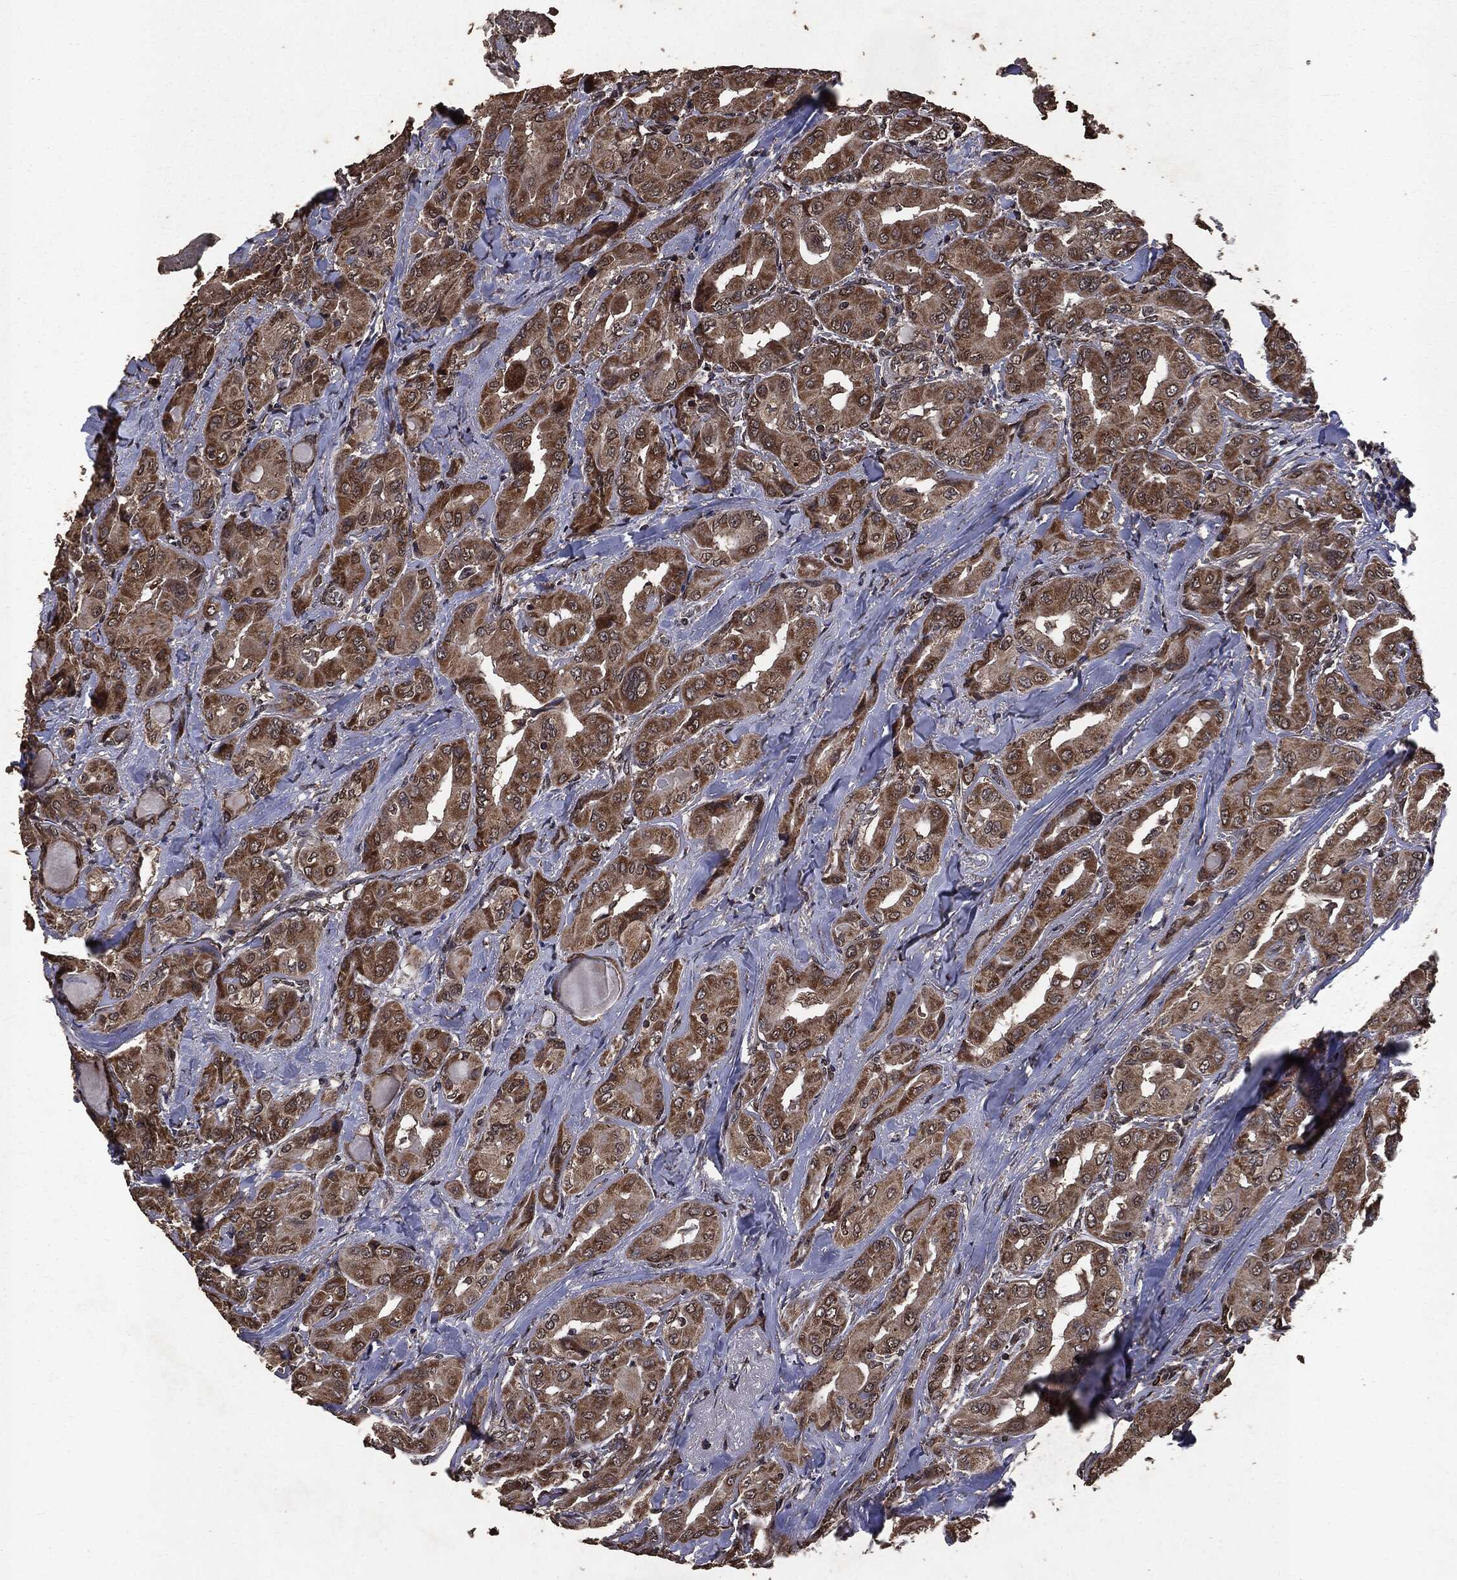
{"staining": {"intensity": "strong", "quantity": ">75%", "location": "cytoplasmic/membranous"}, "tissue": "thyroid cancer", "cell_type": "Tumor cells", "image_type": "cancer", "snomed": [{"axis": "morphology", "description": "Normal tissue, NOS"}, {"axis": "morphology", "description": "Papillary adenocarcinoma, NOS"}, {"axis": "topography", "description": "Thyroid gland"}], "caption": "Immunohistochemistry staining of thyroid cancer (papillary adenocarcinoma), which displays high levels of strong cytoplasmic/membranous staining in approximately >75% of tumor cells indicating strong cytoplasmic/membranous protein expression. The staining was performed using DAB (brown) for protein detection and nuclei were counterstained in hematoxylin (blue).", "gene": "PPP6R2", "patient": {"sex": "female", "age": 66}}